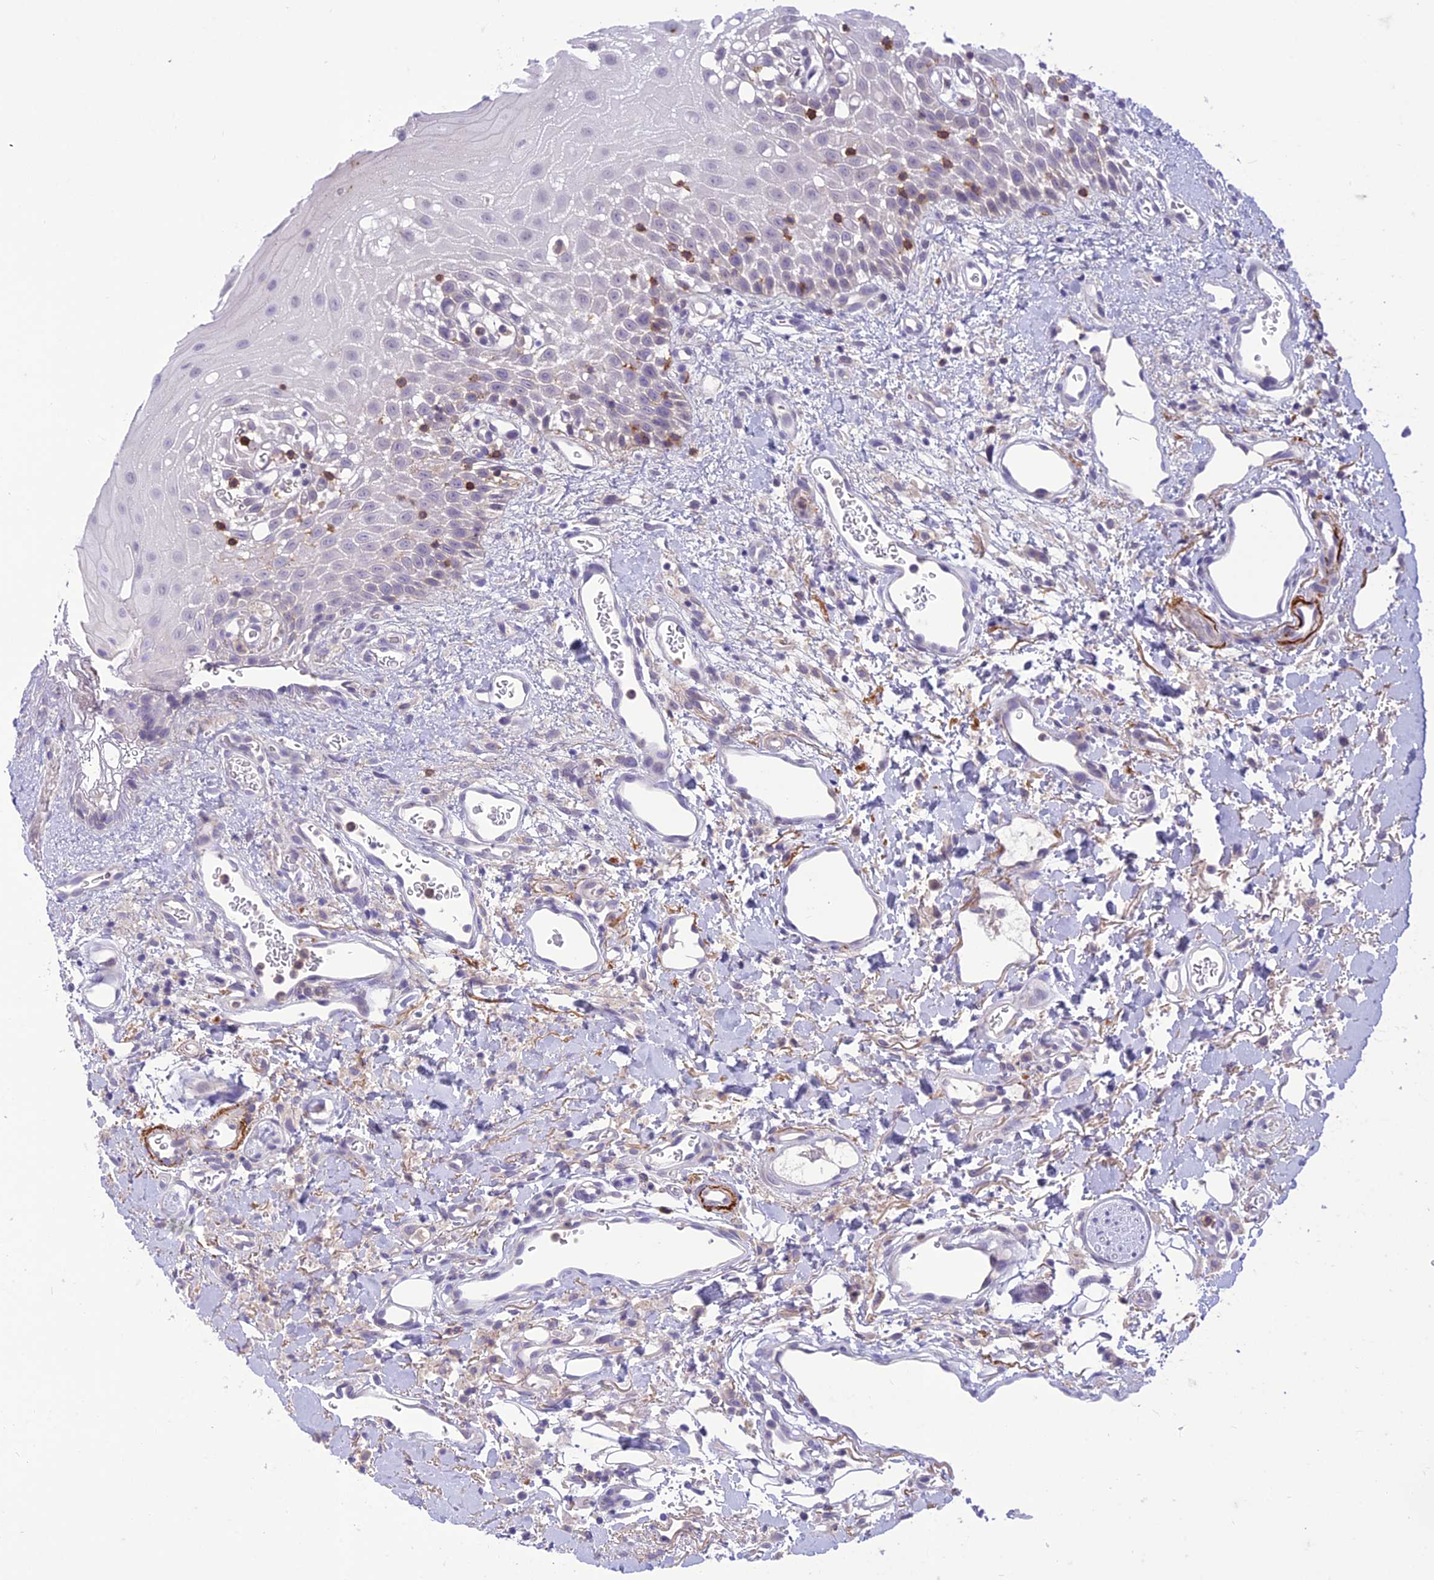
{"staining": {"intensity": "negative", "quantity": "none", "location": "none"}, "tissue": "oral mucosa", "cell_type": "Squamous epithelial cells", "image_type": "normal", "snomed": [{"axis": "morphology", "description": "Normal tissue, NOS"}, {"axis": "topography", "description": "Oral tissue"}], "caption": "Immunohistochemical staining of benign oral mucosa exhibits no significant staining in squamous epithelial cells.", "gene": "ITGAE", "patient": {"sex": "female", "age": 70}}